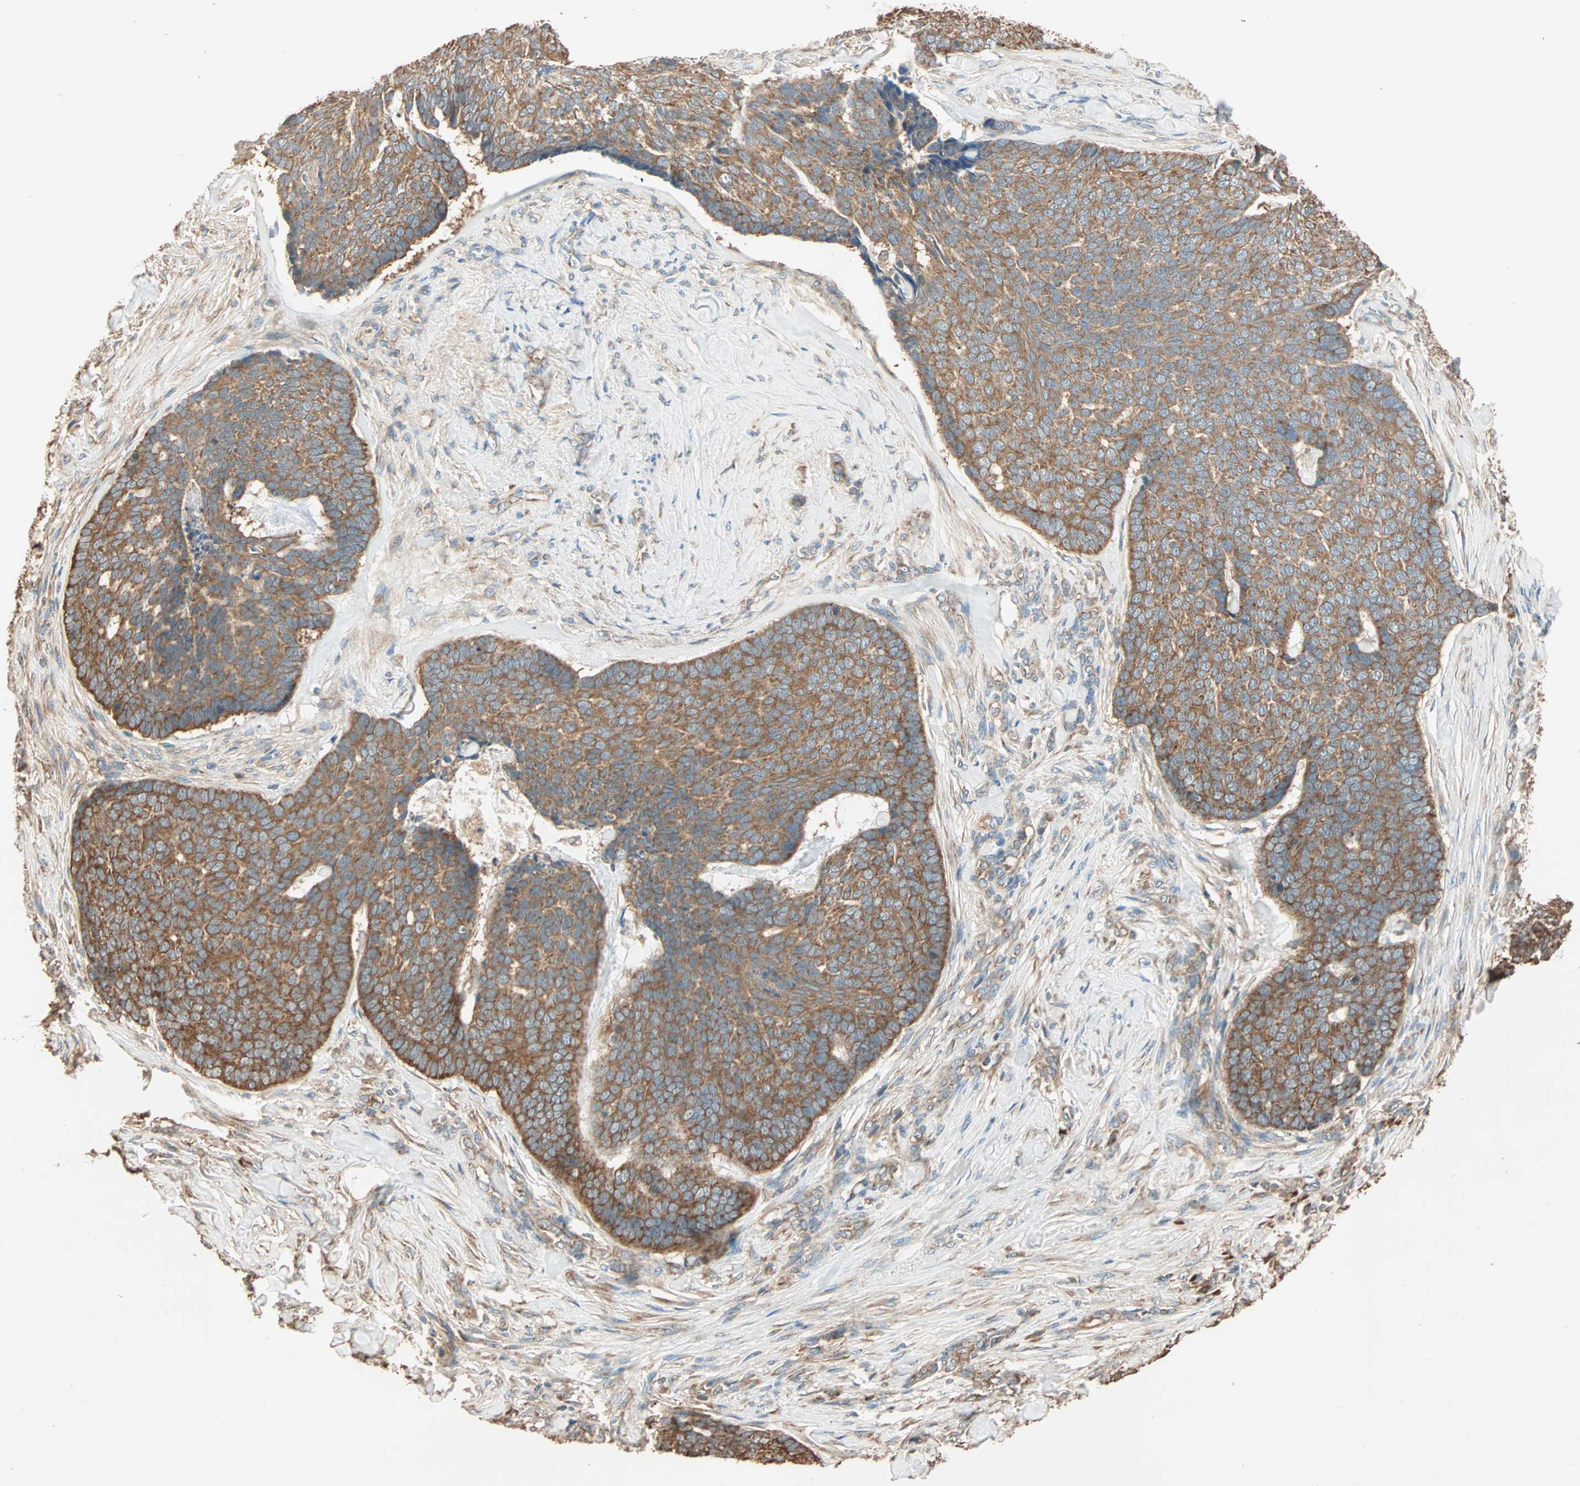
{"staining": {"intensity": "strong", "quantity": ">75%", "location": "cytoplasmic/membranous"}, "tissue": "skin cancer", "cell_type": "Tumor cells", "image_type": "cancer", "snomed": [{"axis": "morphology", "description": "Basal cell carcinoma"}, {"axis": "topography", "description": "Skin"}], "caption": "DAB (3,3'-diaminobenzidine) immunohistochemical staining of human skin cancer (basal cell carcinoma) reveals strong cytoplasmic/membranous protein expression in approximately >75% of tumor cells. Using DAB (3,3'-diaminobenzidine) (brown) and hematoxylin (blue) stains, captured at high magnification using brightfield microscopy.", "gene": "EIF4G2", "patient": {"sex": "male", "age": 84}}